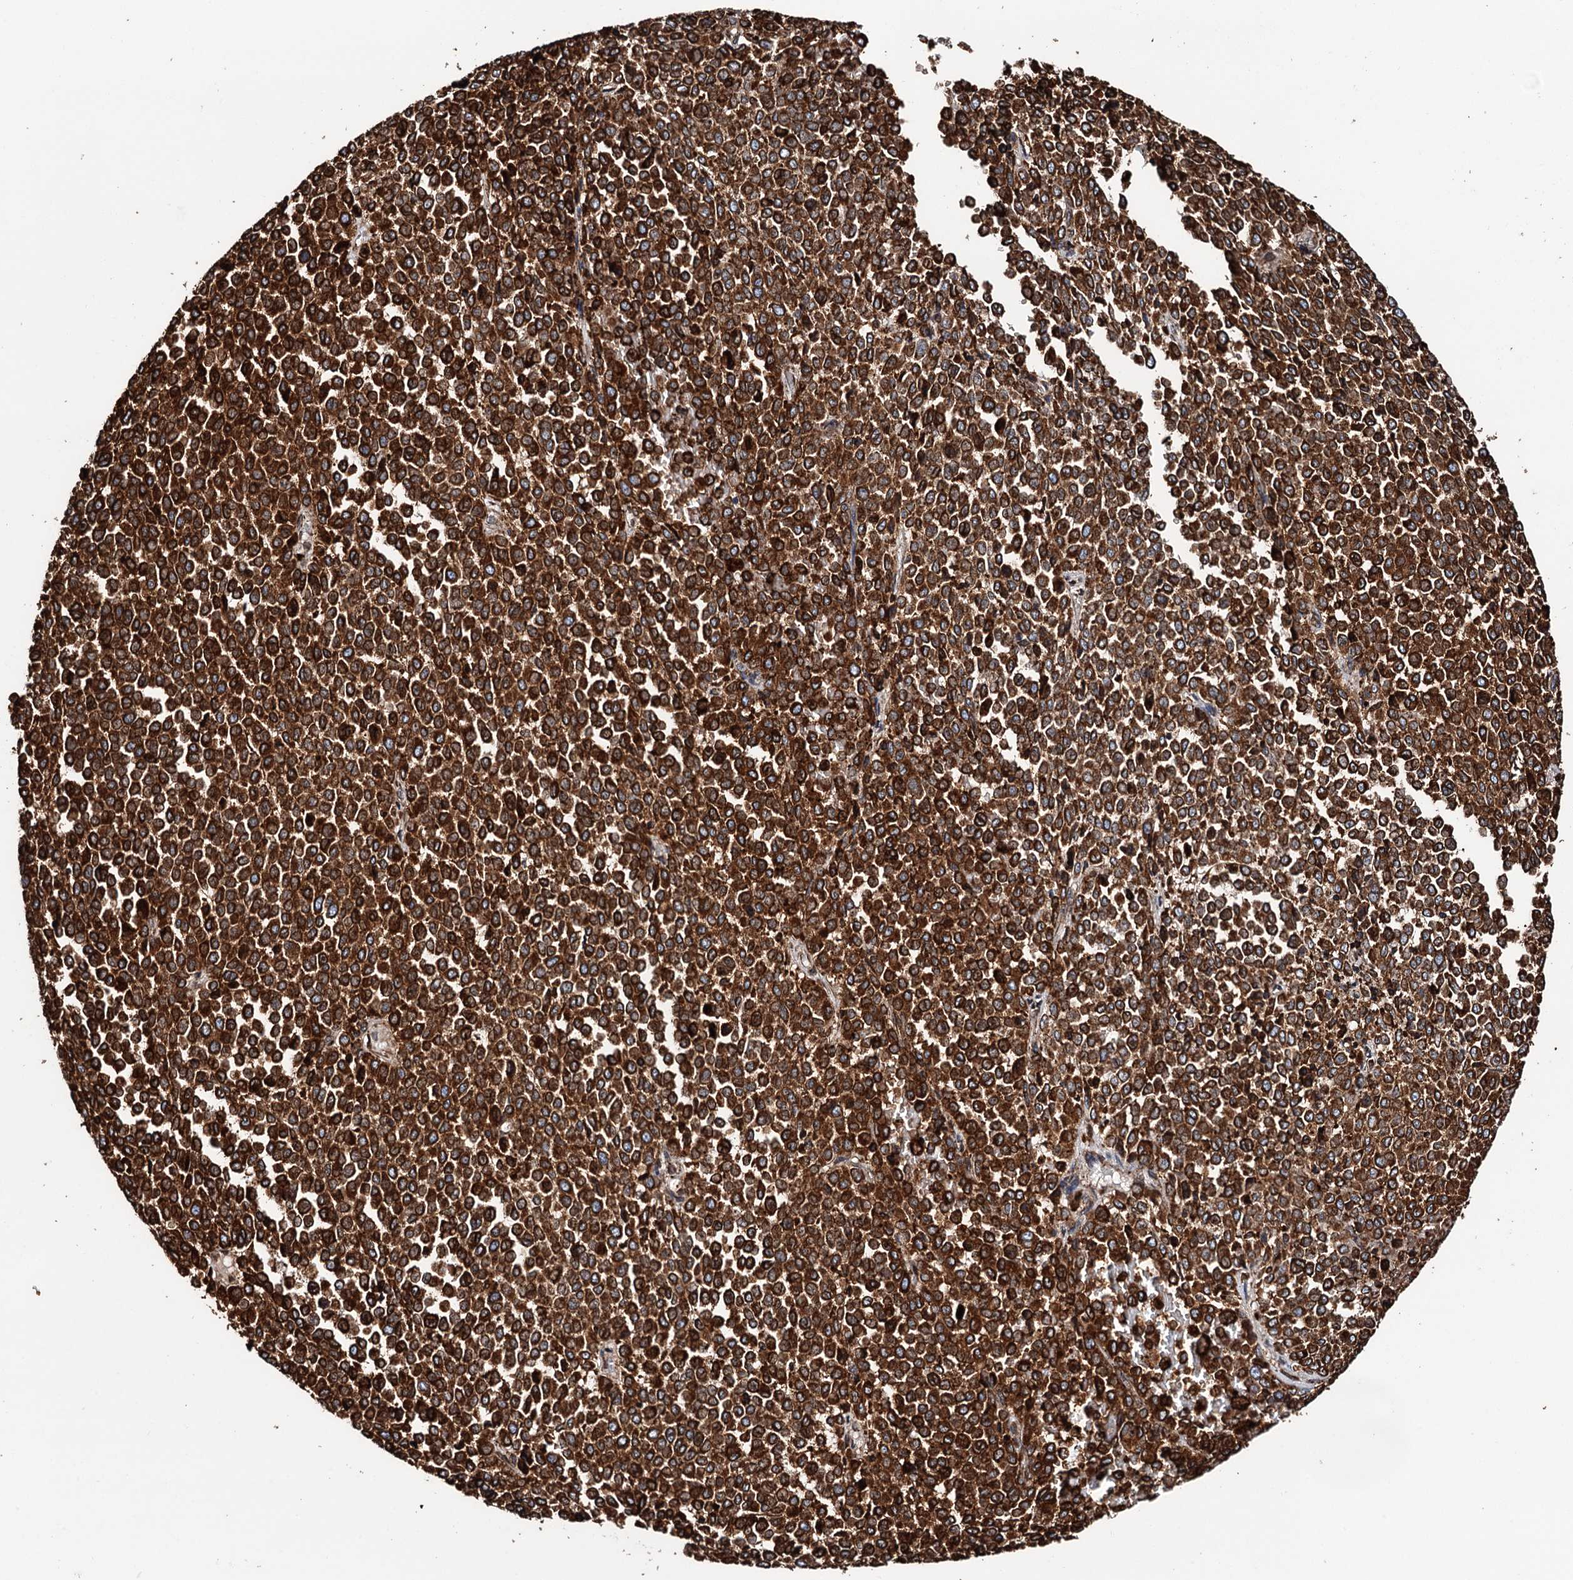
{"staining": {"intensity": "strong", "quantity": ">75%", "location": "cytoplasmic/membranous"}, "tissue": "melanoma", "cell_type": "Tumor cells", "image_type": "cancer", "snomed": [{"axis": "morphology", "description": "Malignant melanoma, Metastatic site"}, {"axis": "topography", "description": "Pancreas"}], "caption": "Strong cytoplasmic/membranous staining is present in about >75% of tumor cells in melanoma.", "gene": "ERP29", "patient": {"sex": "female", "age": 30}}